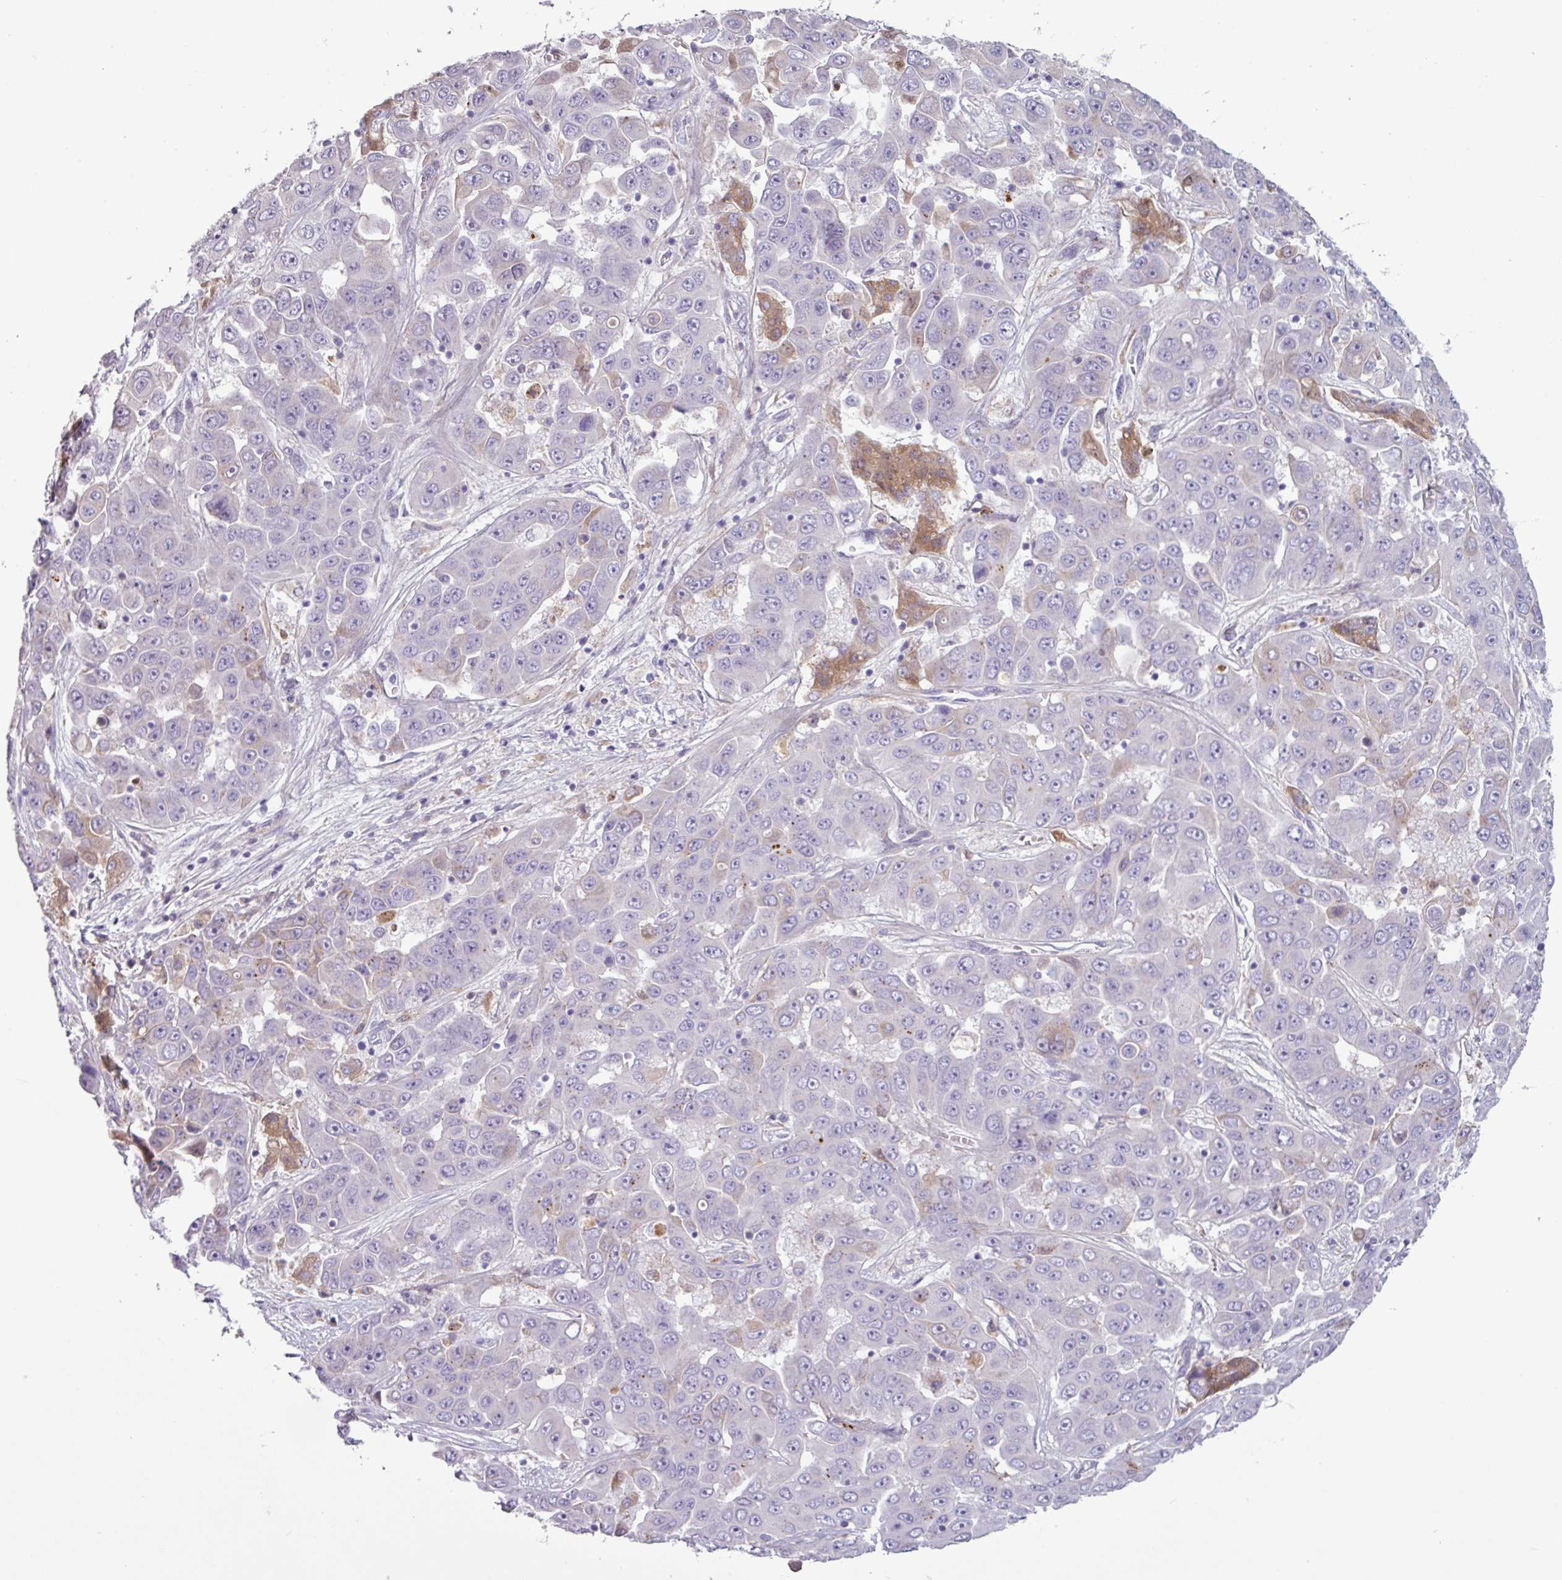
{"staining": {"intensity": "negative", "quantity": "none", "location": "none"}, "tissue": "liver cancer", "cell_type": "Tumor cells", "image_type": "cancer", "snomed": [{"axis": "morphology", "description": "Cholangiocarcinoma"}, {"axis": "topography", "description": "Liver"}], "caption": "Tumor cells are negative for protein expression in human liver cholangiocarcinoma. (Stains: DAB (3,3'-diaminobenzidine) immunohistochemistry with hematoxylin counter stain, Microscopy: brightfield microscopy at high magnification).", "gene": "C4B", "patient": {"sex": "female", "age": 52}}